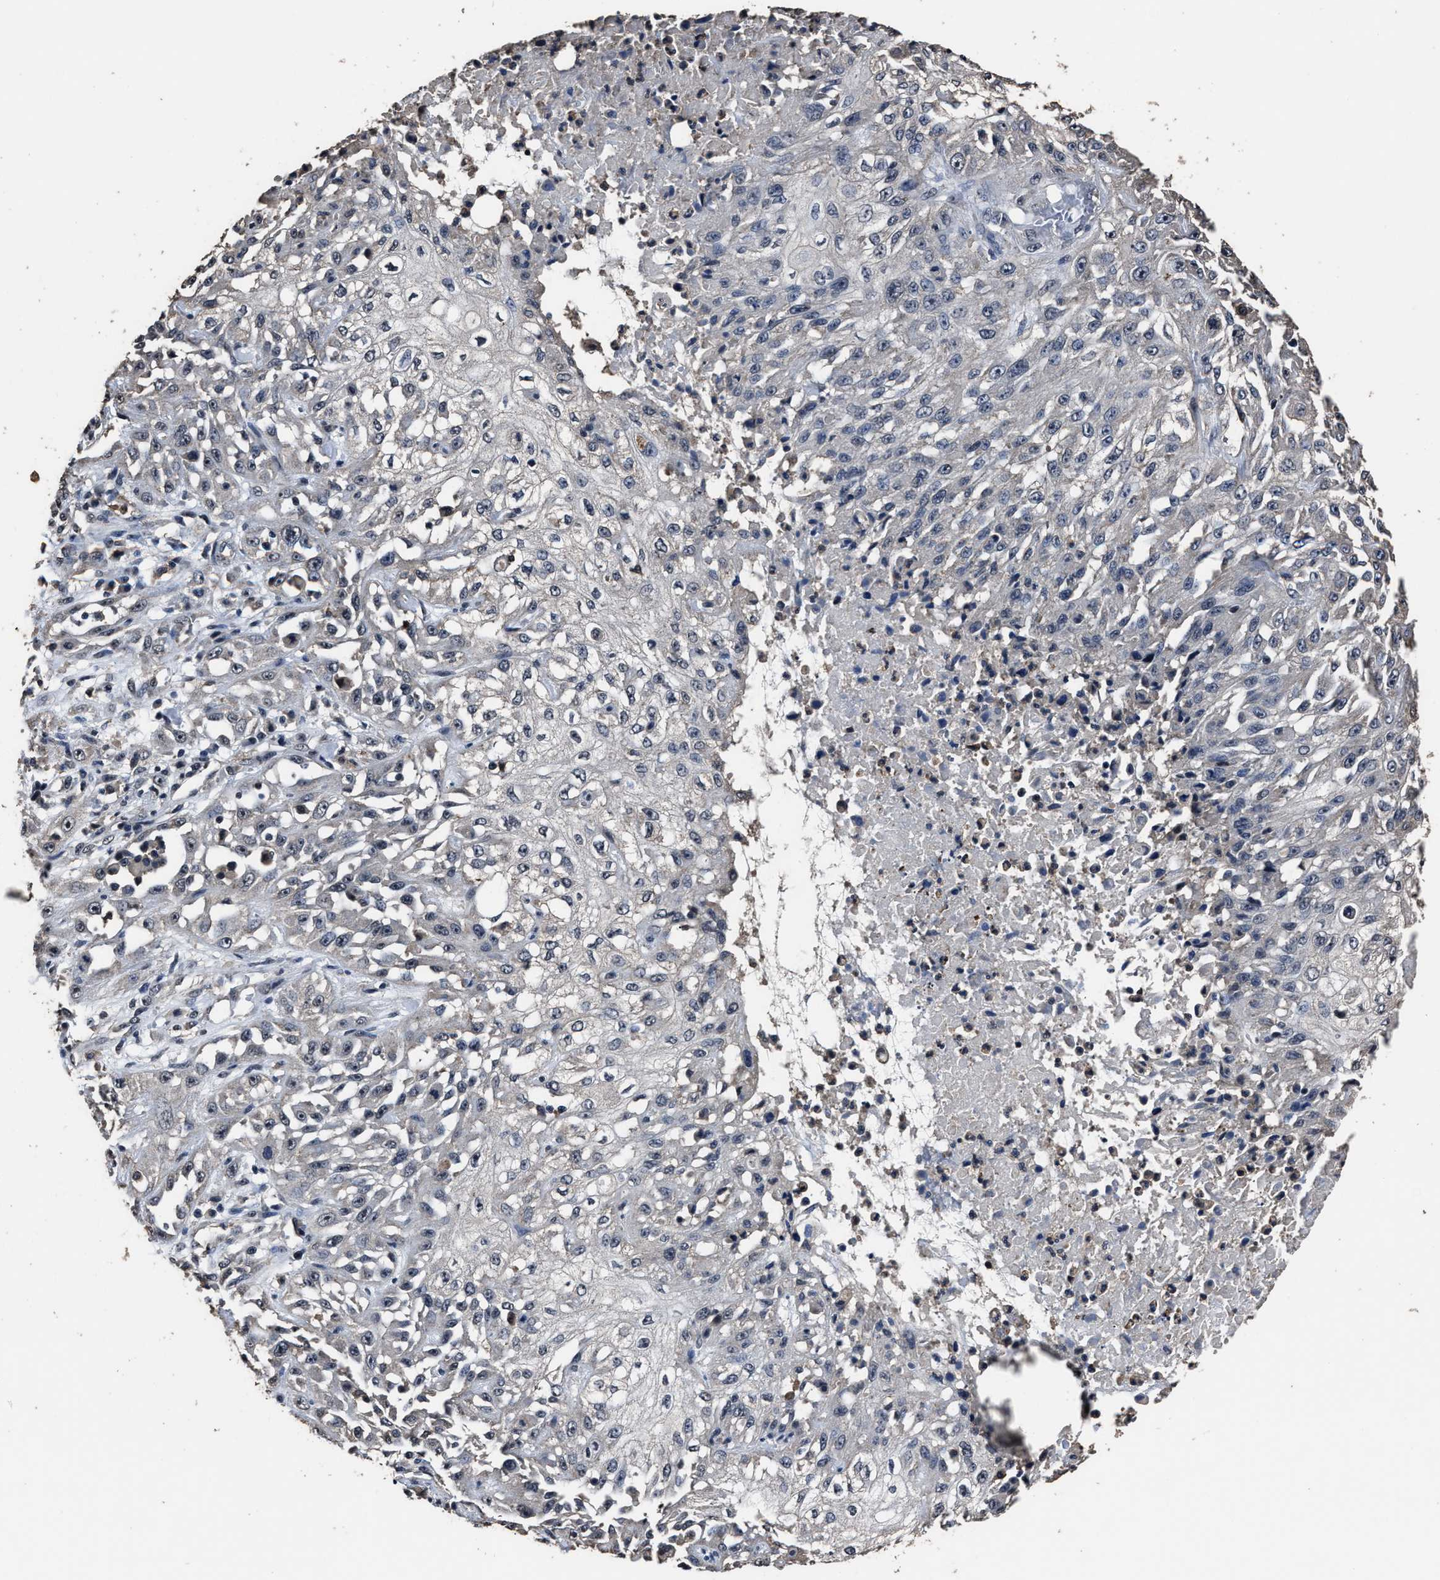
{"staining": {"intensity": "weak", "quantity": "<25%", "location": "nuclear"}, "tissue": "skin cancer", "cell_type": "Tumor cells", "image_type": "cancer", "snomed": [{"axis": "morphology", "description": "Squamous cell carcinoma, NOS"}, {"axis": "morphology", "description": "Squamous cell carcinoma, metastatic, NOS"}, {"axis": "topography", "description": "Skin"}, {"axis": "topography", "description": "Lymph node"}], "caption": "Micrograph shows no significant protein staining in tumor cells of skin cancer. Nuclei are stained in blue.", "gene": "RSBN1L", "patient": {"sex": "male", "age": 75}}